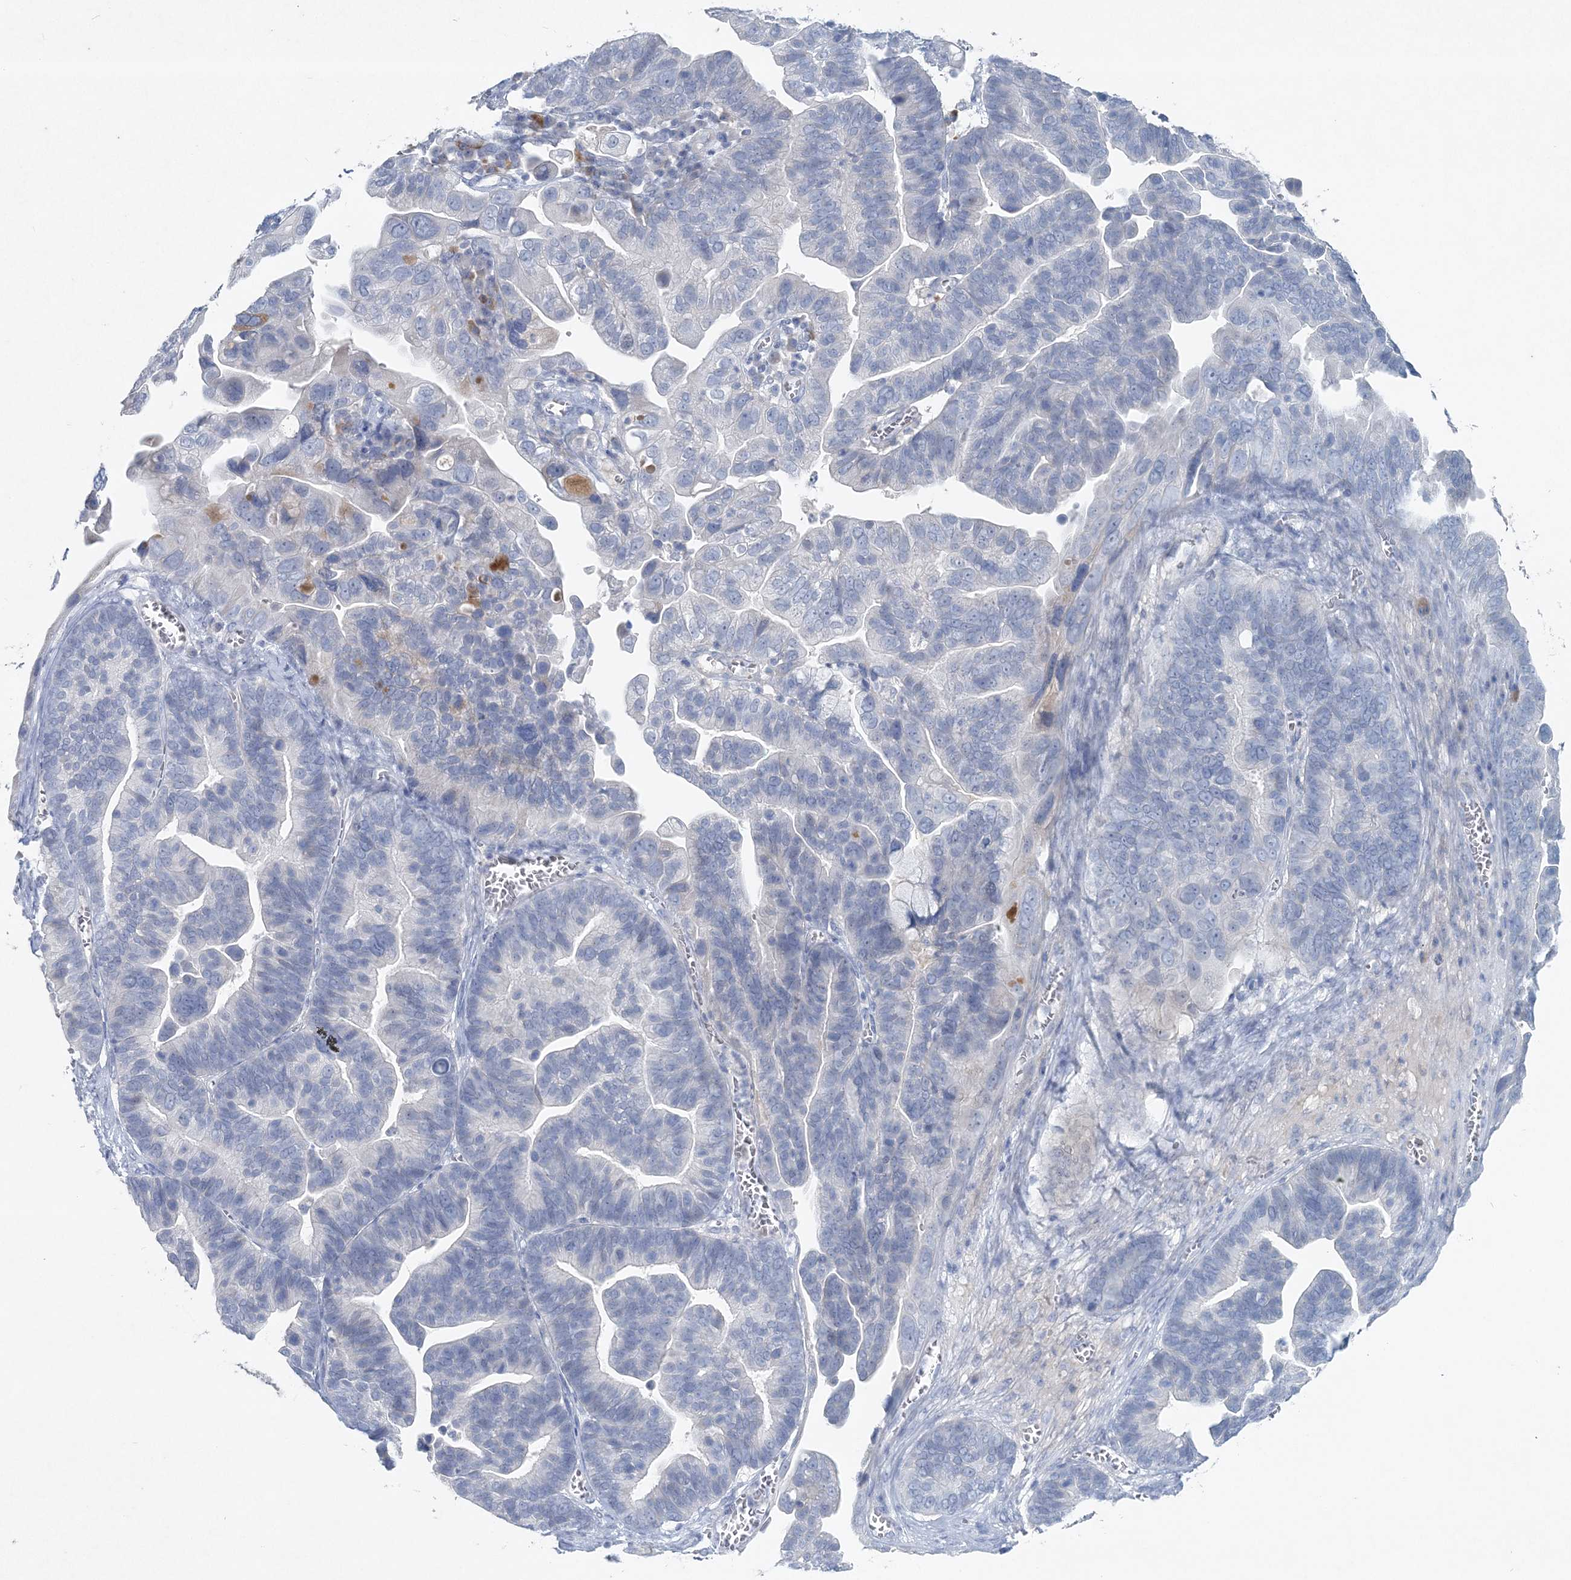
{"staining": {"intensity": "negative", "quantity": "none", "location": "none"}, "tissue": "ovarian cancer", "cell_type": "Tumor cells", "image_type": "cancer", "snomed": [{"axis": "morphology", "description": "Cystadenocarcinoma, serous, NOS"}, {"axis": "topography", "description": "Ovary"}], "caption": "Immunohistochemistry (IHC) of human ovarian cancer reveals no expression in tumor cells.", "gene": "GCKR", "patient": {"sex": "female", "age": 56}}